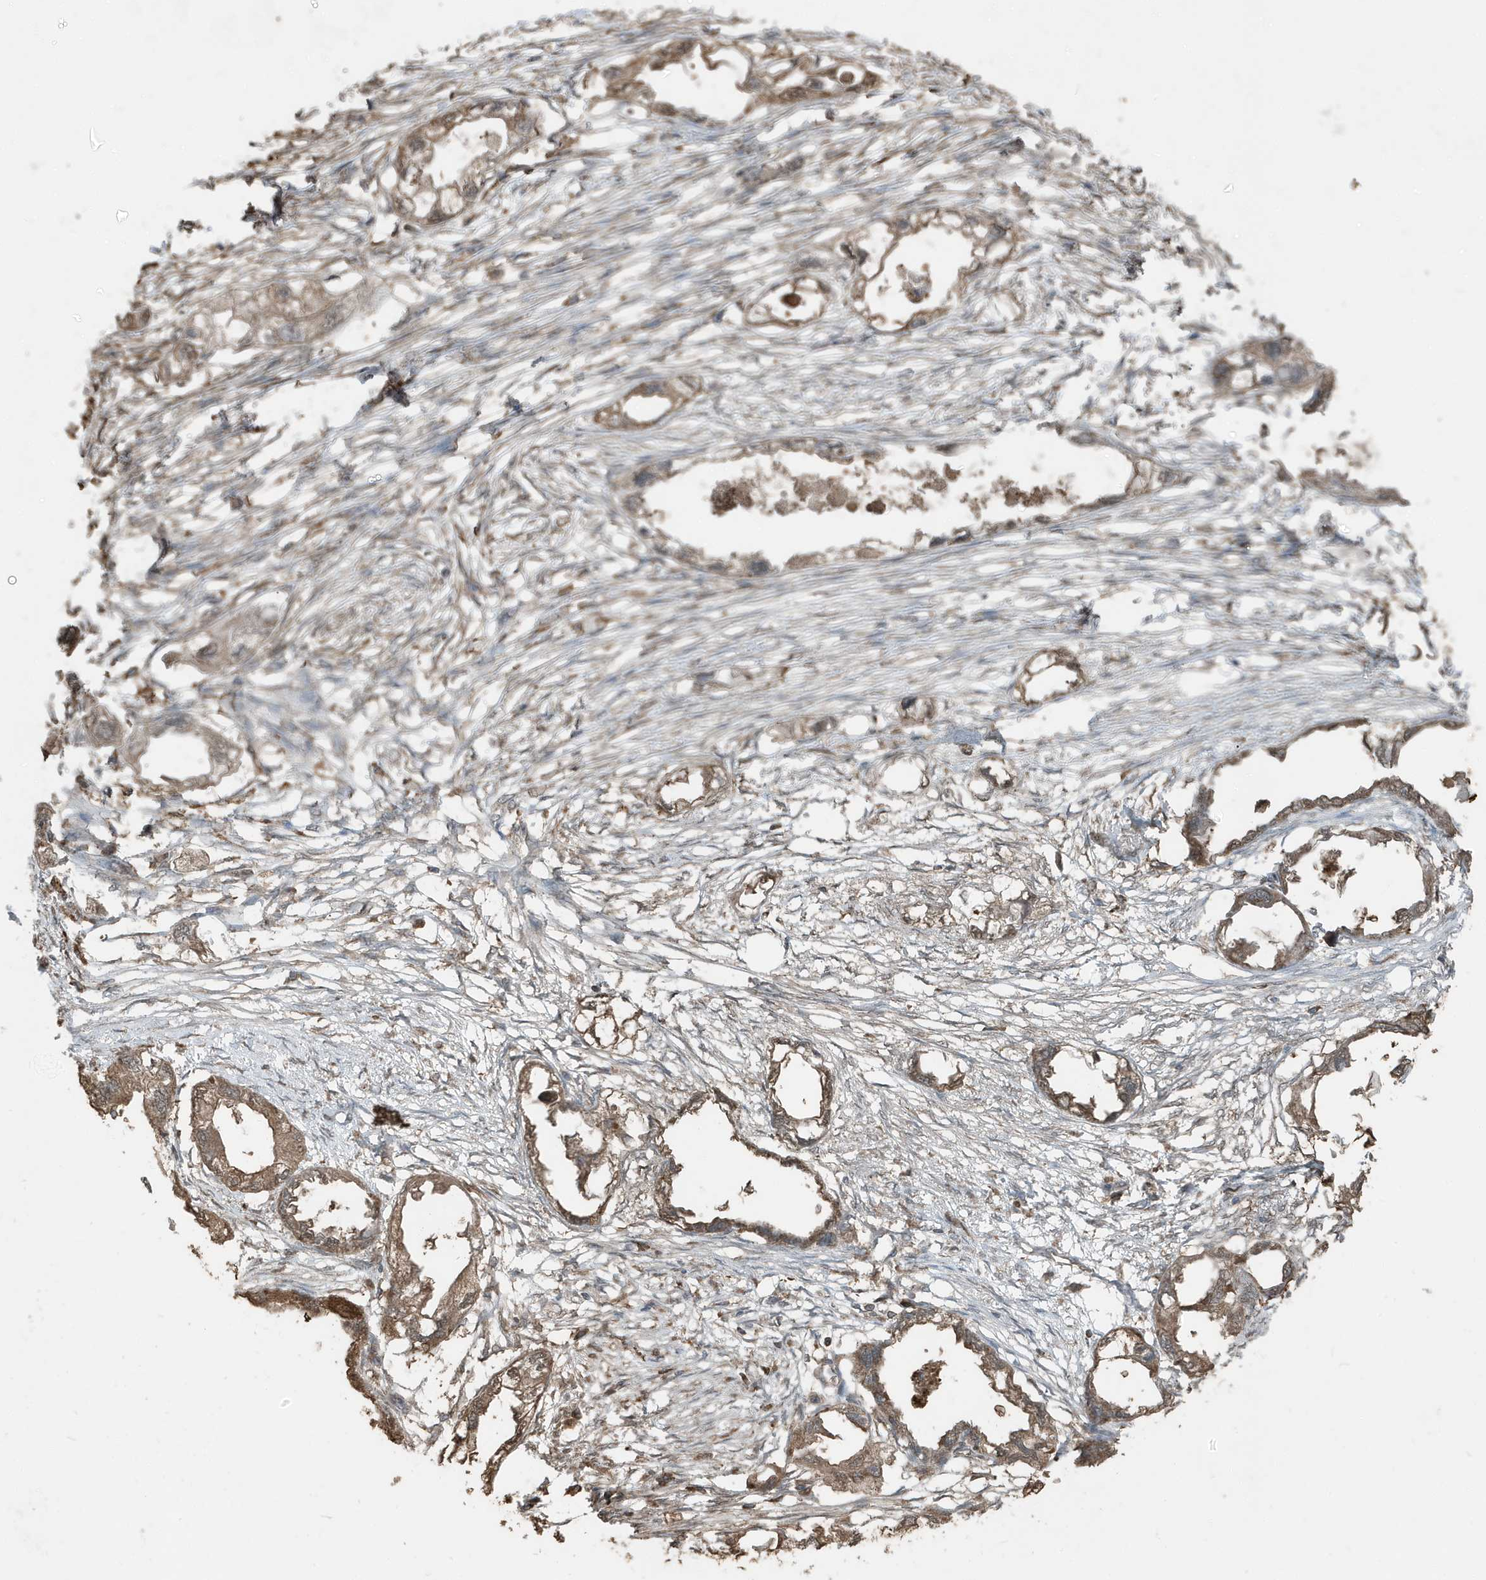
{"staining": {"intensity": "moderate", "quantity": ">75%", "location": "cytoplasmic/membranous"}, "tissue": "endometrial cancer", "cell_type": "Tumor cells", "image_type": "cancer", "snomed": [{"axis": "morphology", "description": "Adenocarcinoma, NOS"}, {"axis": "morphology", "description": "Adenocarcinoma, metastatic, NOS"}, {"axis": "topography", "description": "Adipose tissue"}, {"axis": "topography", "description": "Endometrium"}], "caption": "Immunohistochemical staining of human endometrial cancer demonstrates medium levels of moderate cytoplasmic/membranous protein expression in approximately >75% of tumor cells.", "gene": "AZI2", "patient": {"sex": "female", "age": 67}}